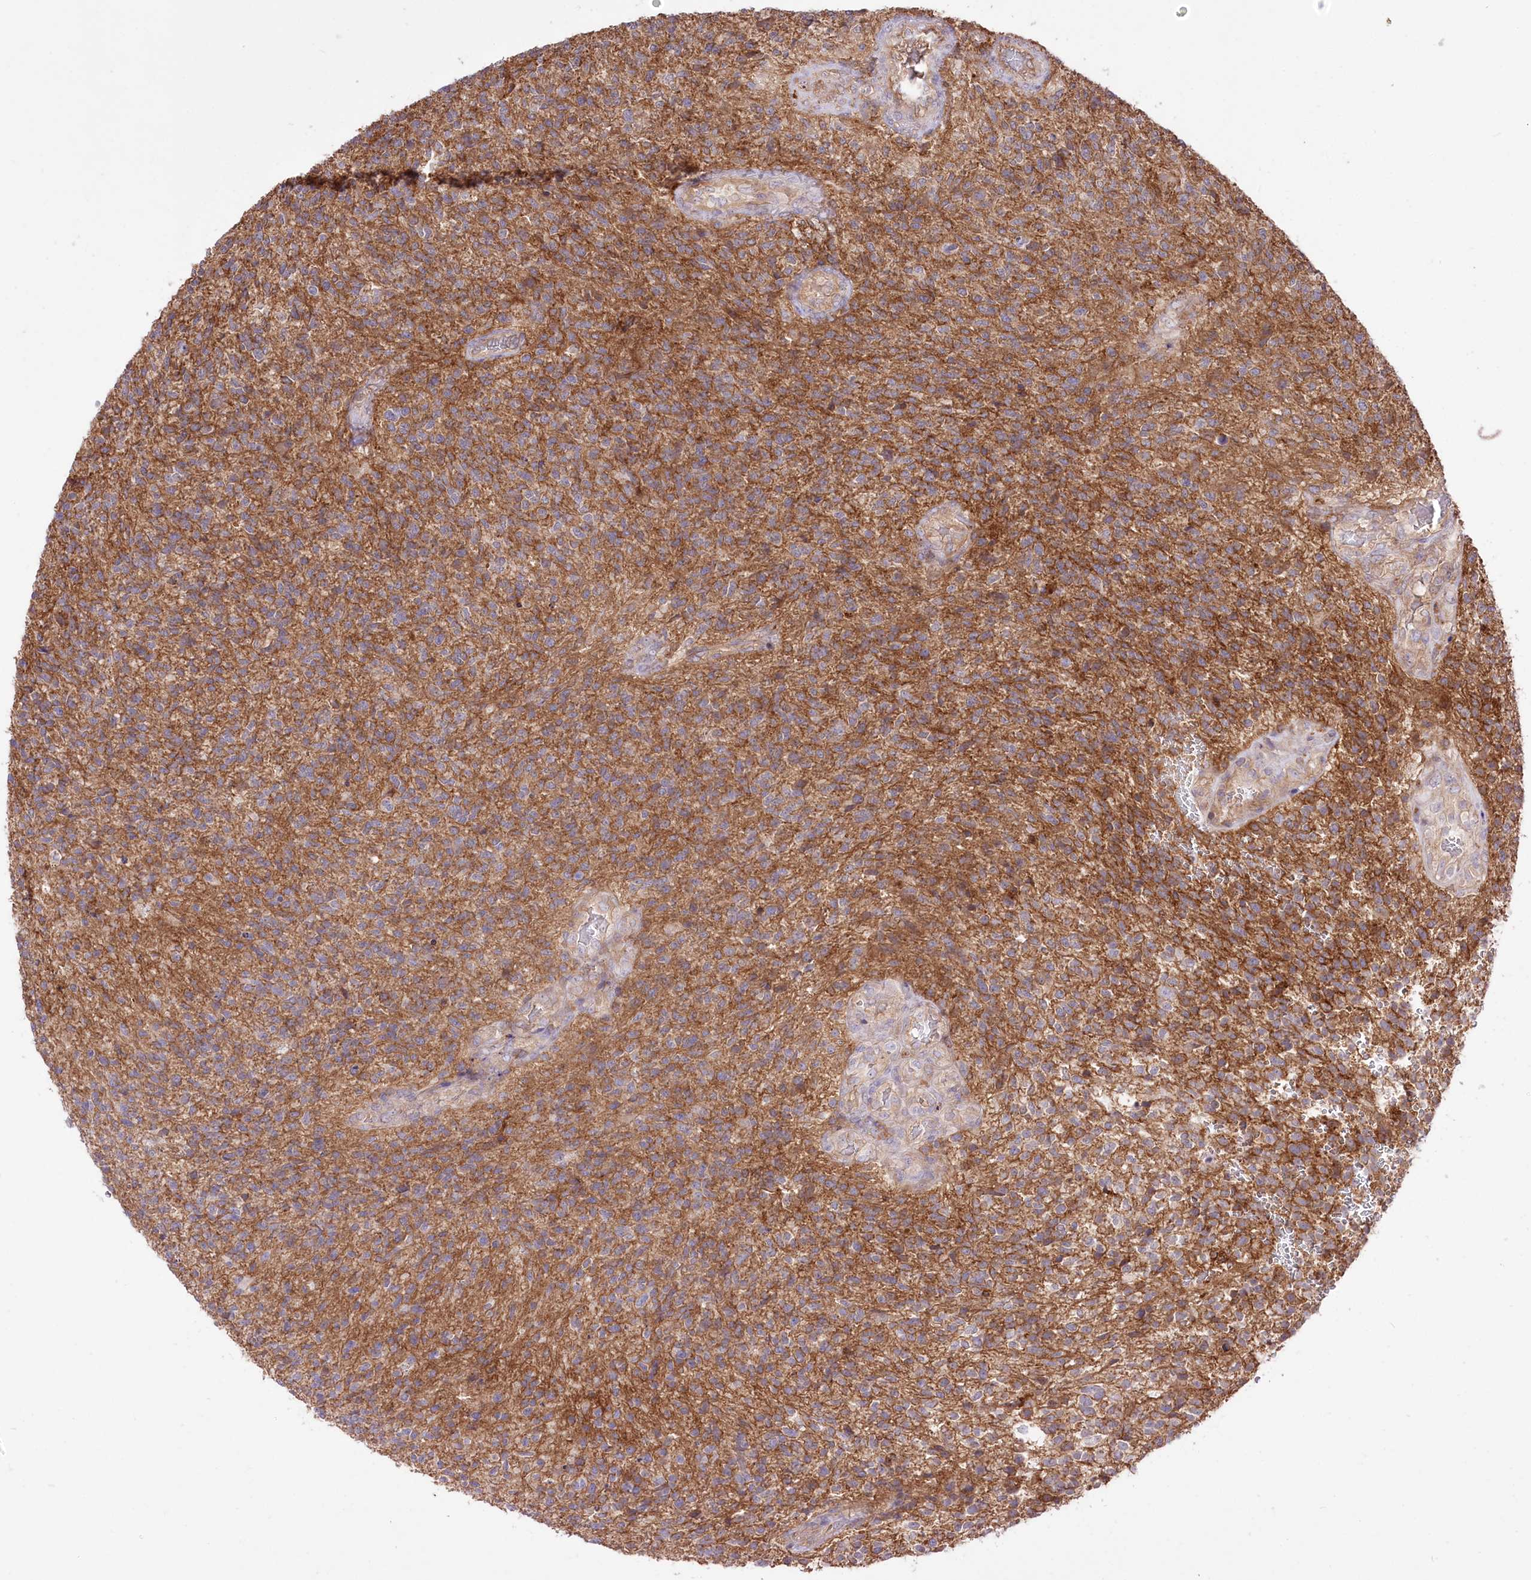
{"staining": {"intensity": "weak", "quantity": "<25%", "location": "cytoplasmic/membranous"}, "tissue": "glioma", "cell_type": "Tumor cells", "image_type": "cancer", "snomed": [{"axis": "morphology", "description": "Glioma, malignant, High grade"}, {"axis": "topography", "description": "Brain"}], "caption": "High power microscopy micrograph of an IHC image of glioma, revealing no significant staining in tumor cells.", "gene": "XYLB", "patient": {"sex": "male", "age": 56}}